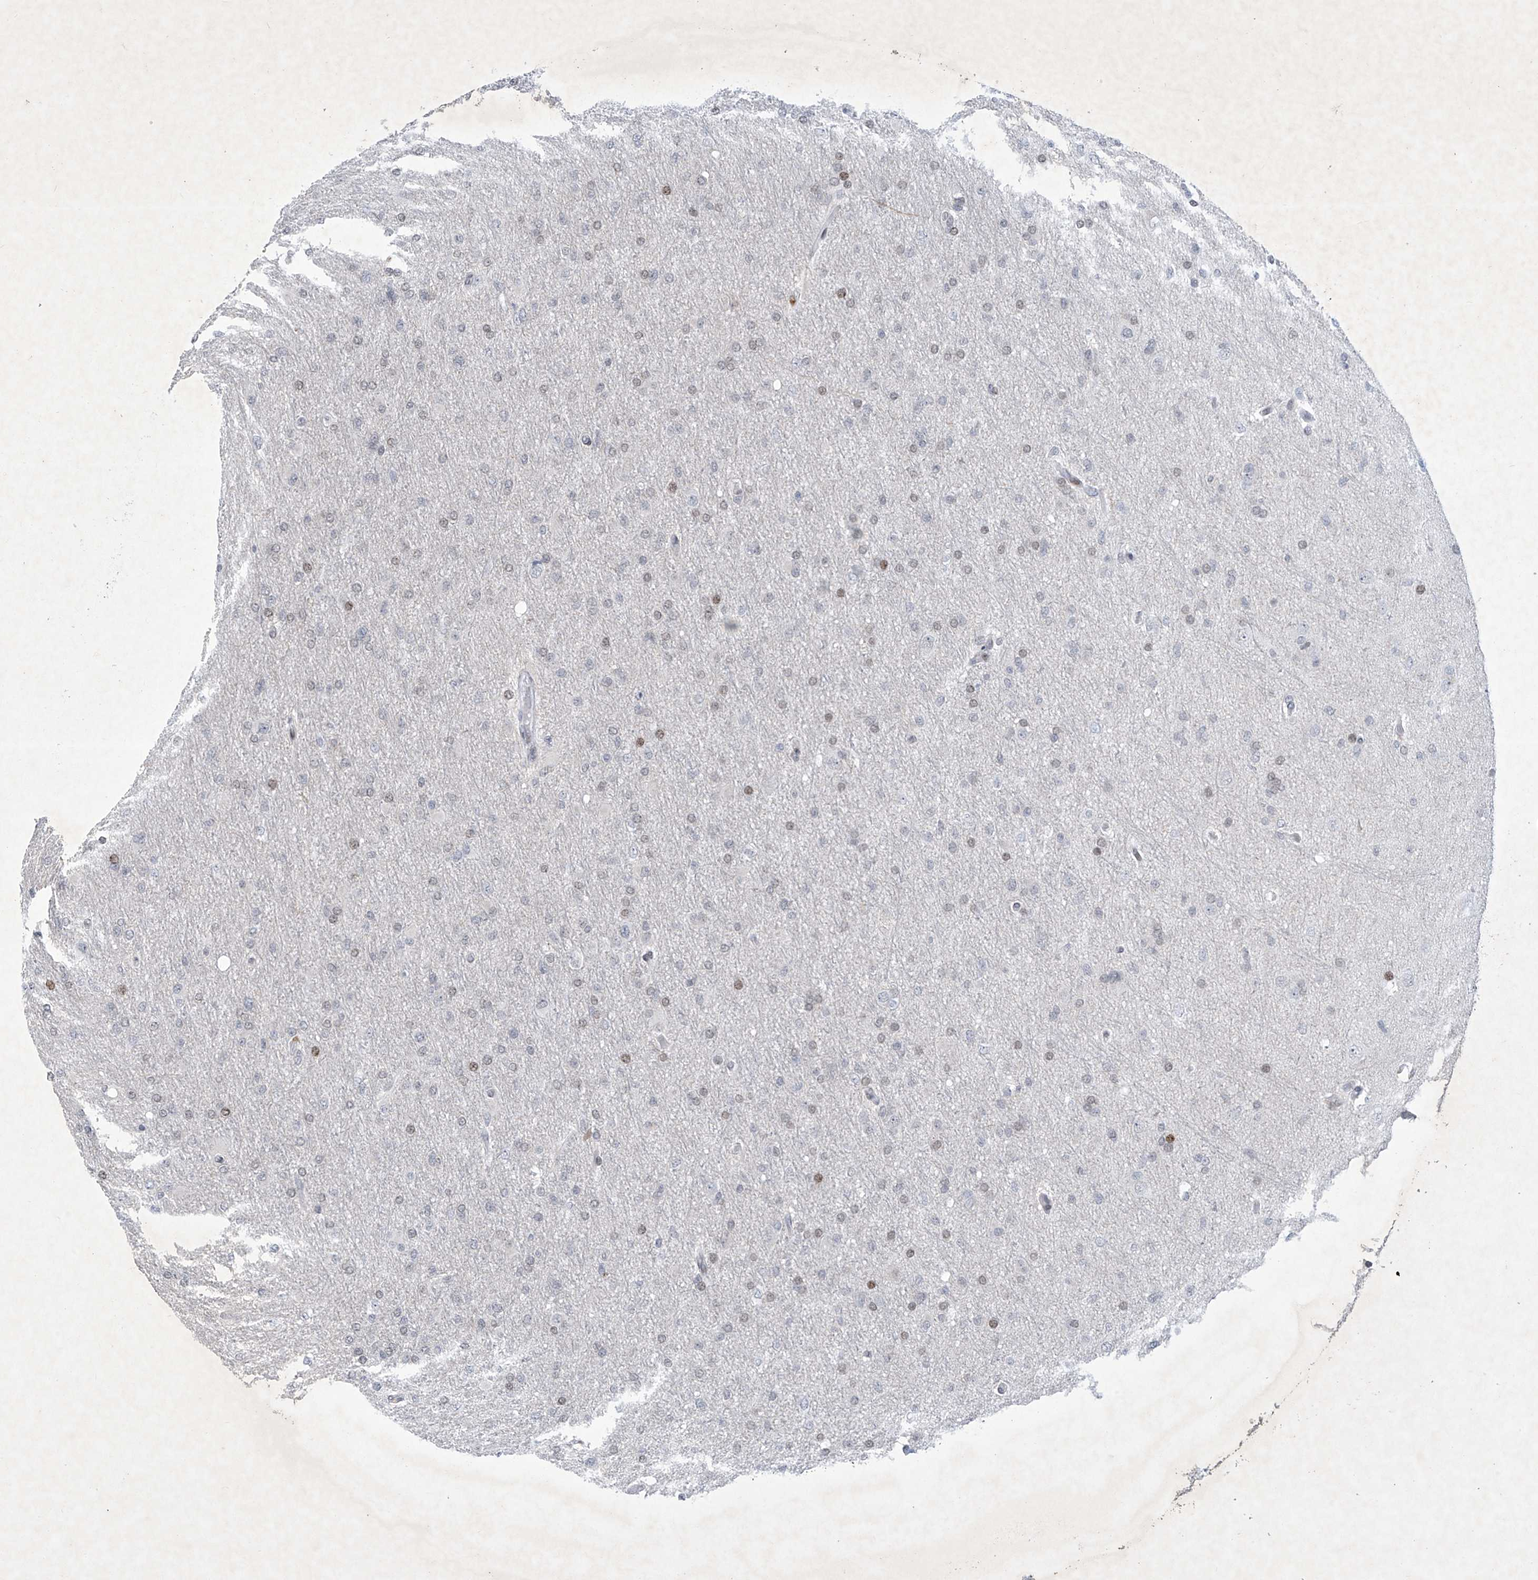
{"staining": {"intensity": "weak", "quantity": "25%-75%", "location": "nuclear"}, "tissue": "glioma", "cell_type": "Tumor cells", "image_type": "cancer", "snomed": [{"axis": "morphology", "description": "Glioma, malignant, High grade"}, {"axis": "topography", "description": "Cerebral cortex"}], "caption": "A brown stain labels weak nuclear staining of a protein in human malignant high-grade glioma tumor cells.", "gene": "RFX7", "patient": {"sex": "female", "age": 36}}